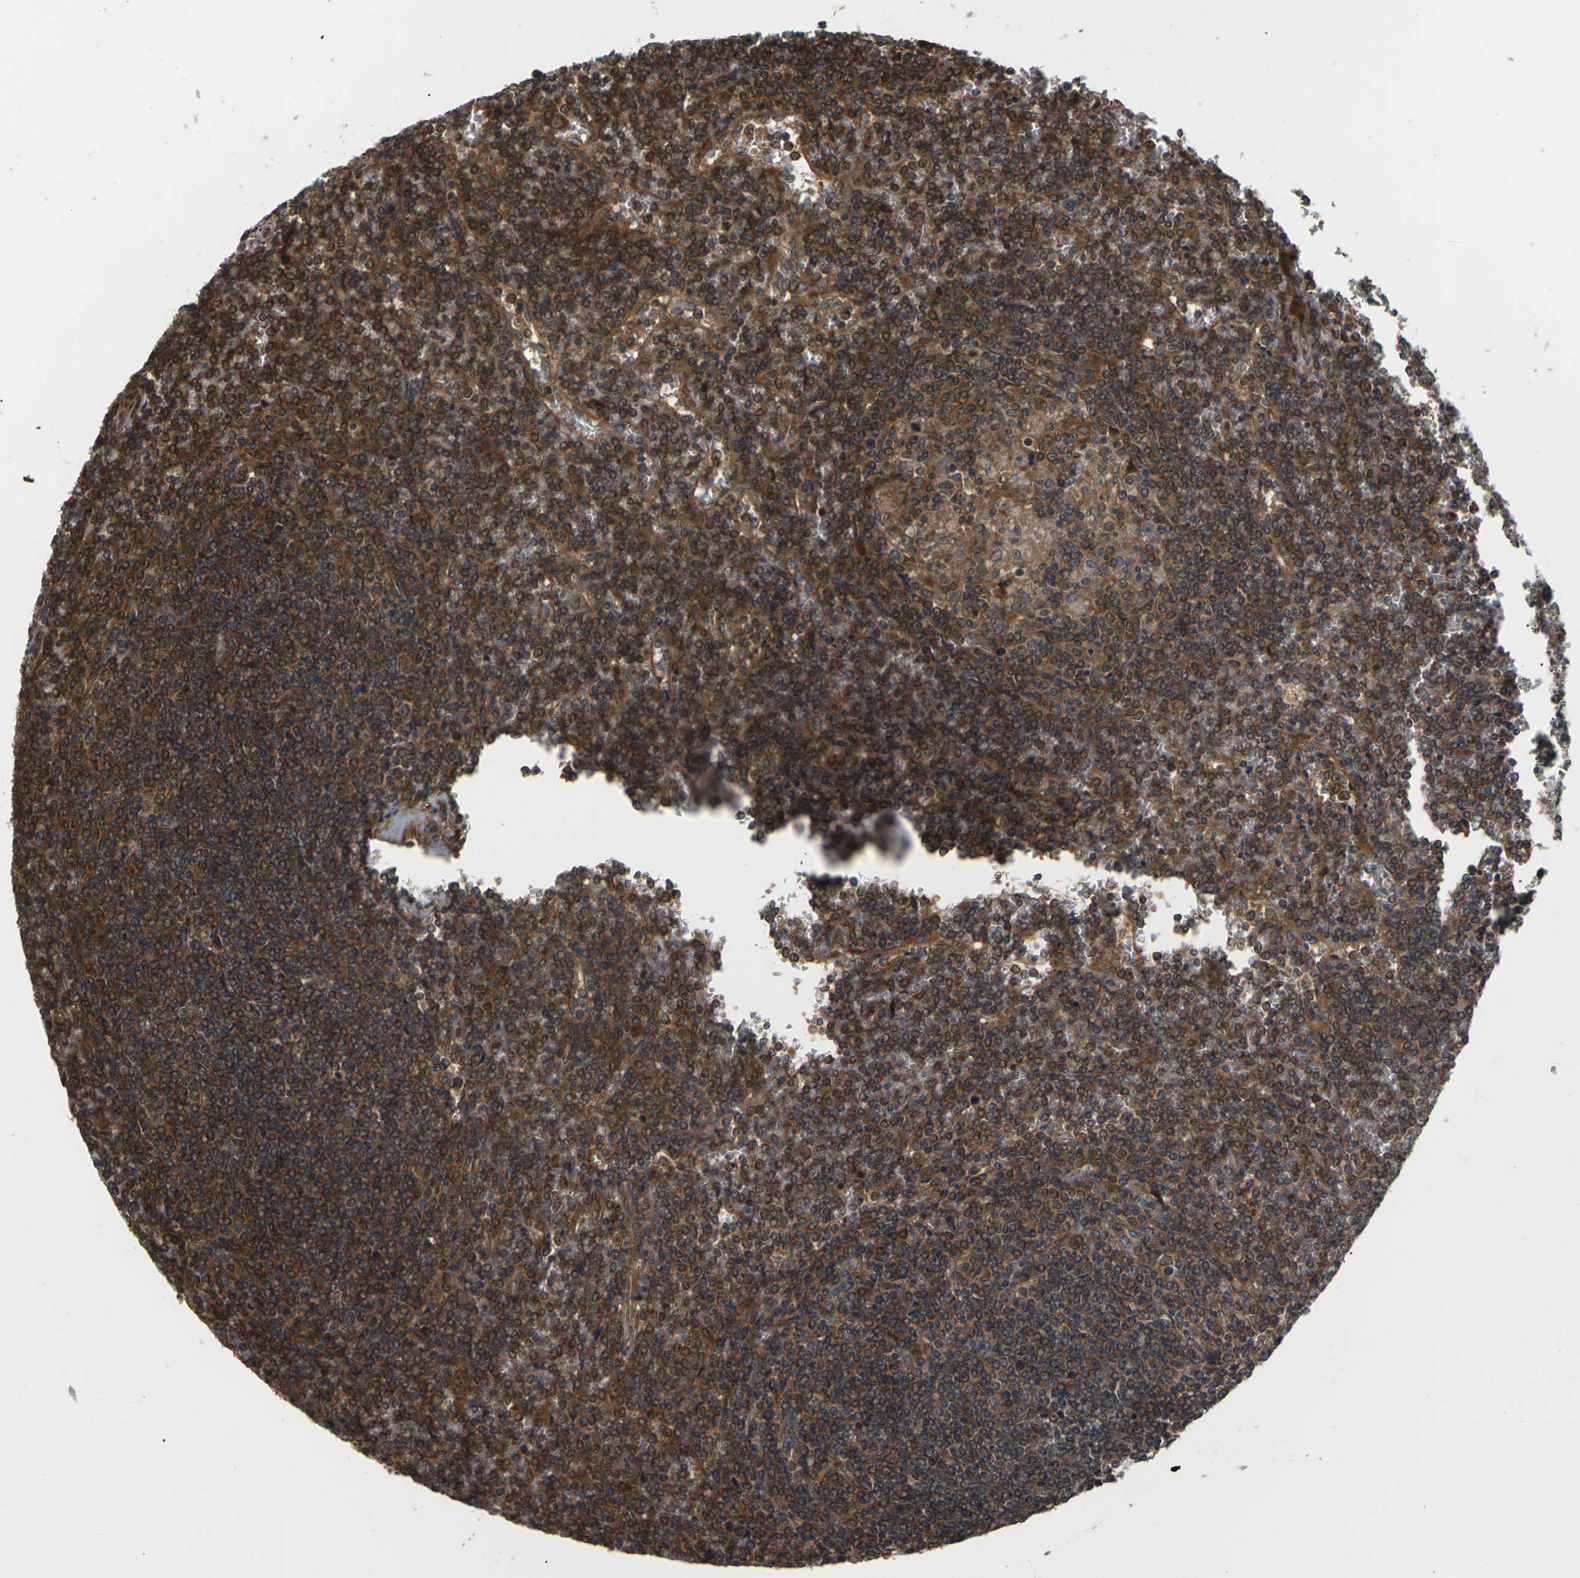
{"staining": {"intensity": "strong", "quantity": ">75%", "location": "cytoplasmic/membranous"}, "tissue": "lymphoma", "cell_type": "Tumor cells", "image_type": "cancer", "snomed": [{"axis": "morphology", "description": "Malignant lymphoma, non-Hodgkin's type, Low grade"}, {"axis": "topography", "description": "Spleen"}], "caption": "This is a histology image of IHC staining of lymphoma, which shows strong positivity in the cytoplasmic/membranous of tumor cells.", "gene": "NRAS", "patient": {"sex": "female", "age": 19}}